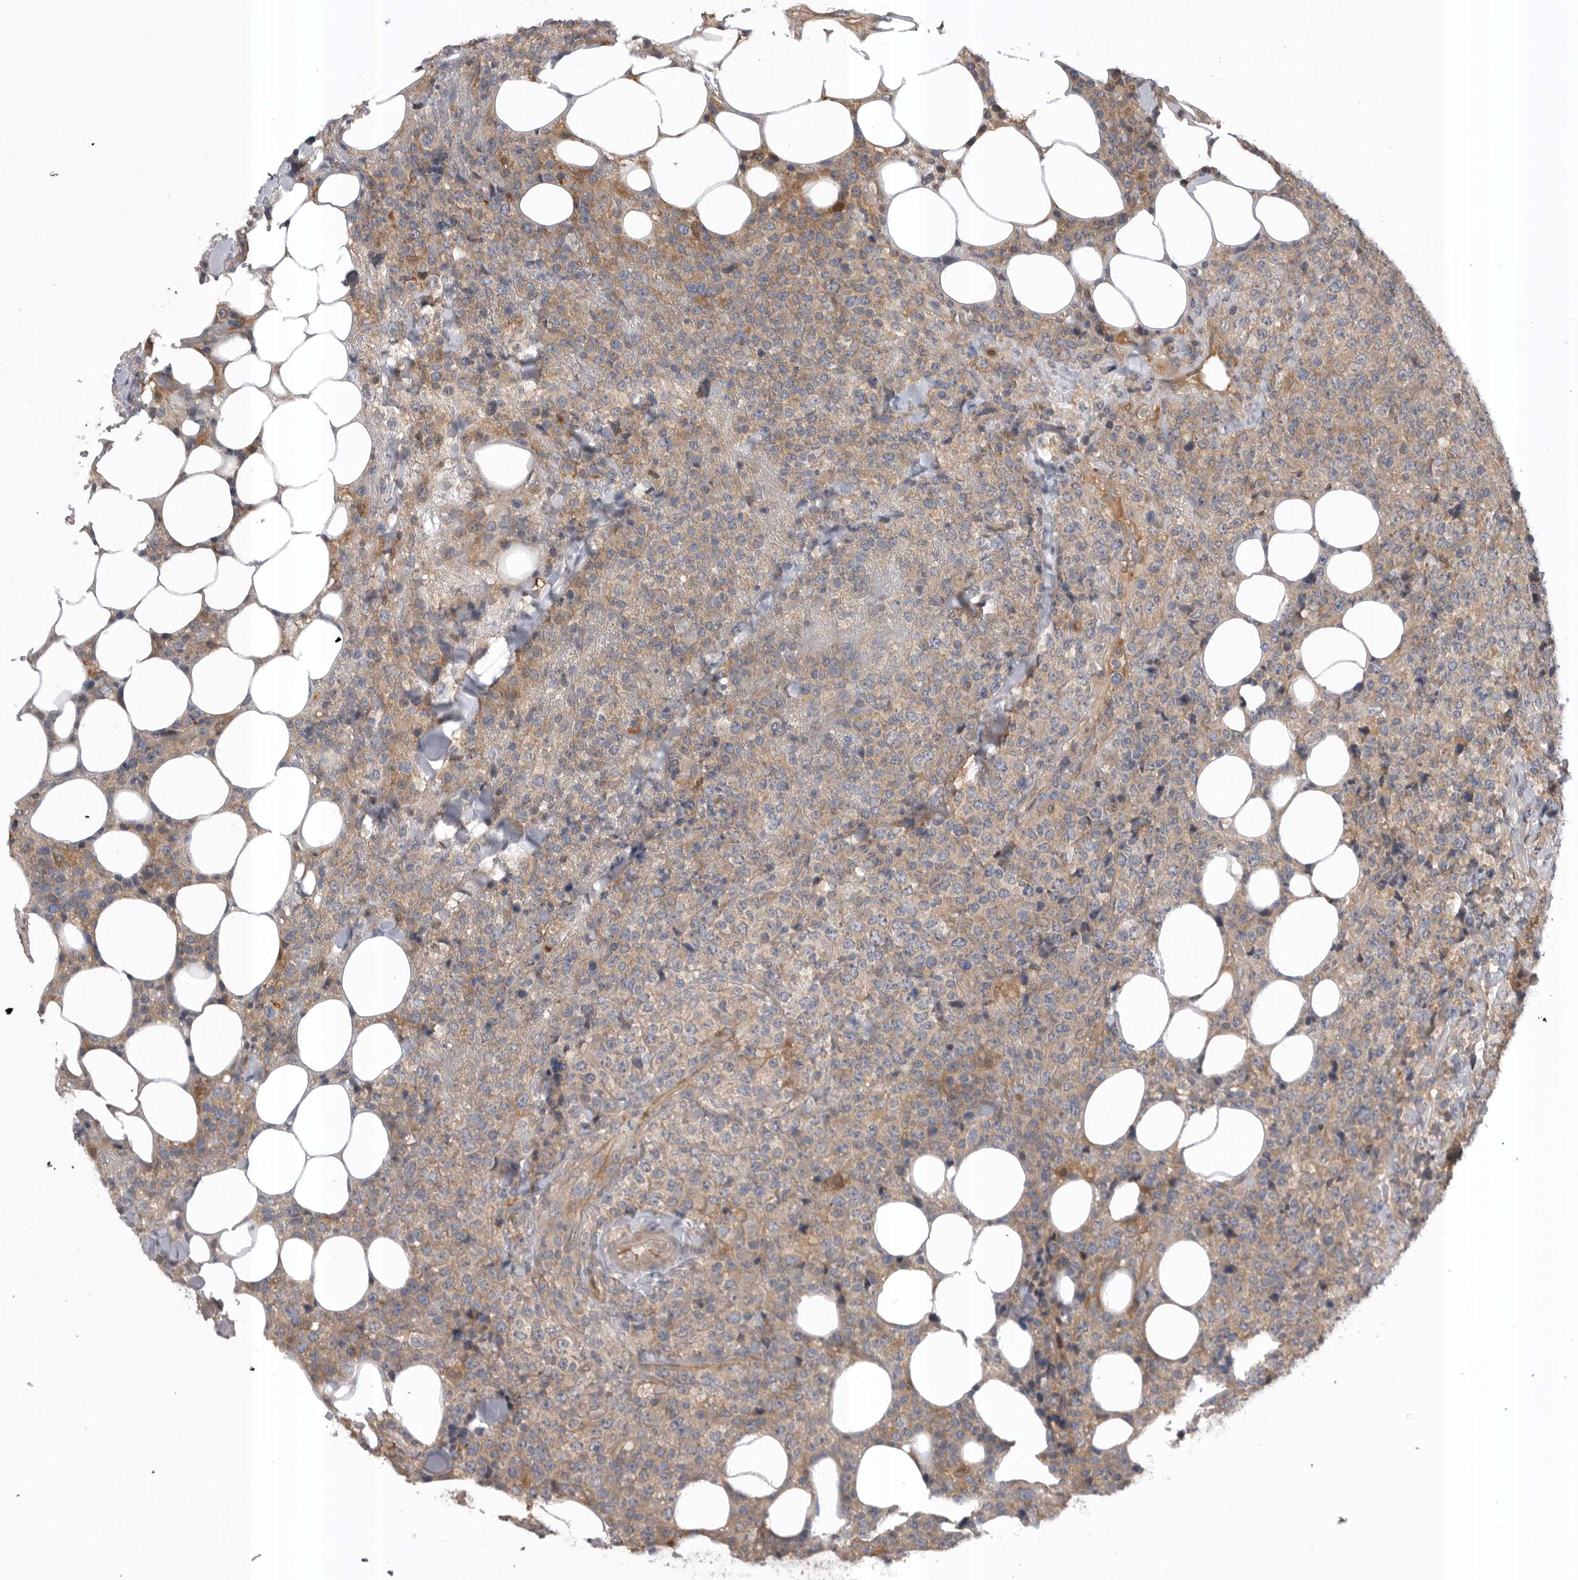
{"staining": {"intensity": "weak", "quantity": ">75%", "location": "cytoplasmic/membranous"}, "tissue": "lymphoma", "cell_type": "Tumor cells", "image_type": "cancer", "snomed": [{"axis": "morphology", "description": "Malignant lymphoma, non-Hodgkin's type, High grade"}, {"axis": "topography", "description": "Lymph node"}], "caption": "DAB (3,3'-diaminobenzidine) immunohistochemical staining of human high-grade malignant lymphoma, non-Hodgkin's type exhibits weak cytoplasmic/membranous protein staining in approximately >75% of tumor cells.", "gene": "RAB3GAP2", "patient": {"sex": "male", "age": 13}}